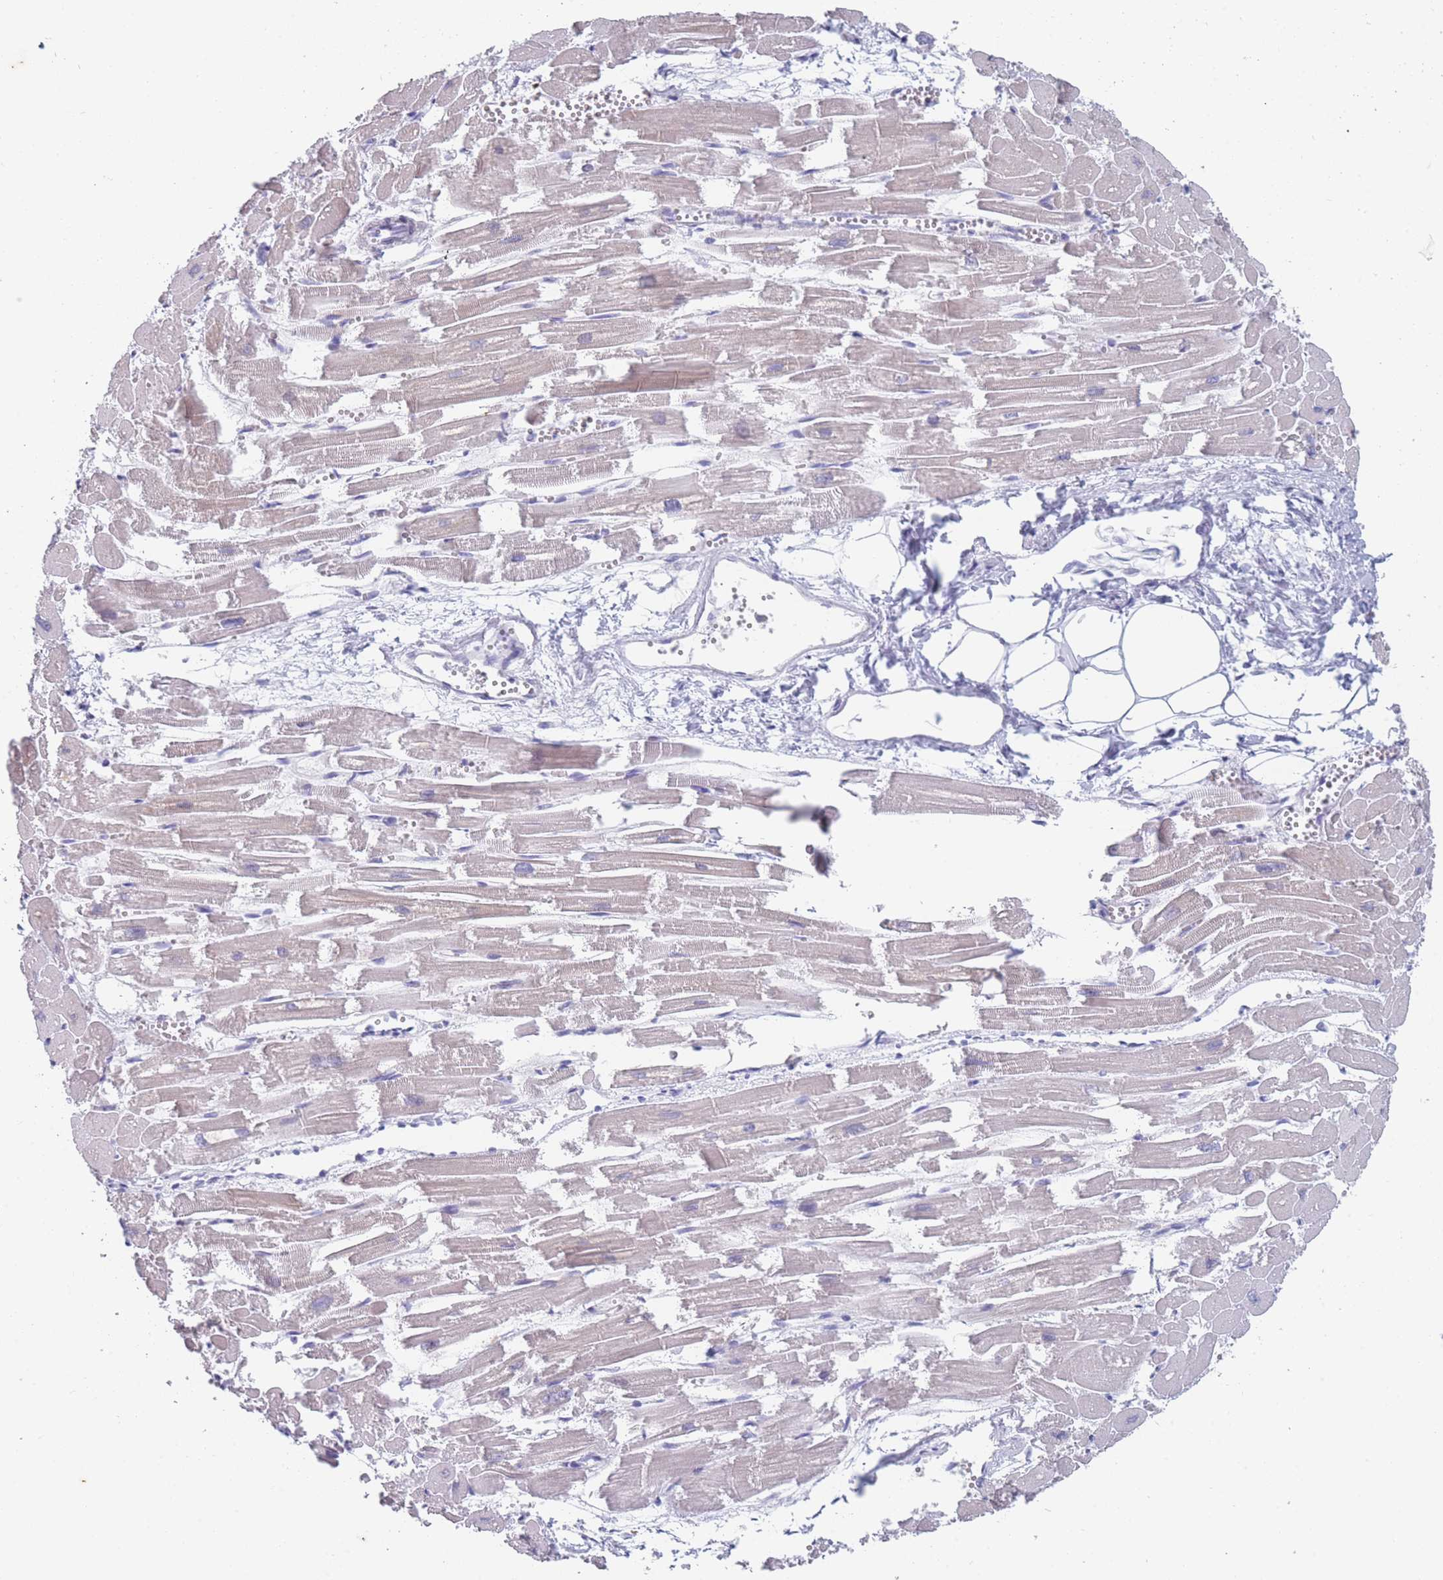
{"staining": {"intensity": "strong", "quantity": "25%-75%", "location": "cytoplasmic/membranous"}, "tissue": "heart muscle", "cell_type": "Cardiomyocytes", "image_type": "normal", "snomed": [{"axis": "morphology", "description": "Normal tissue, NOS"}, {"axis": "topography", "description": "Heart"}], "caption": "Immunohistochemical staining of benign human heart muscle reveals high levels of strong cytoplasmic/membranous staining in approximately 25%-75% of cardiomyocytes. The staining was performed using DAB (3,3'-diaminobenzidine), with brown indicating positive protein expression. Nuclei are stained blue with hematoxylin.", "gene": "TMED10", "patient": {"sex": "male", "age": 54}}